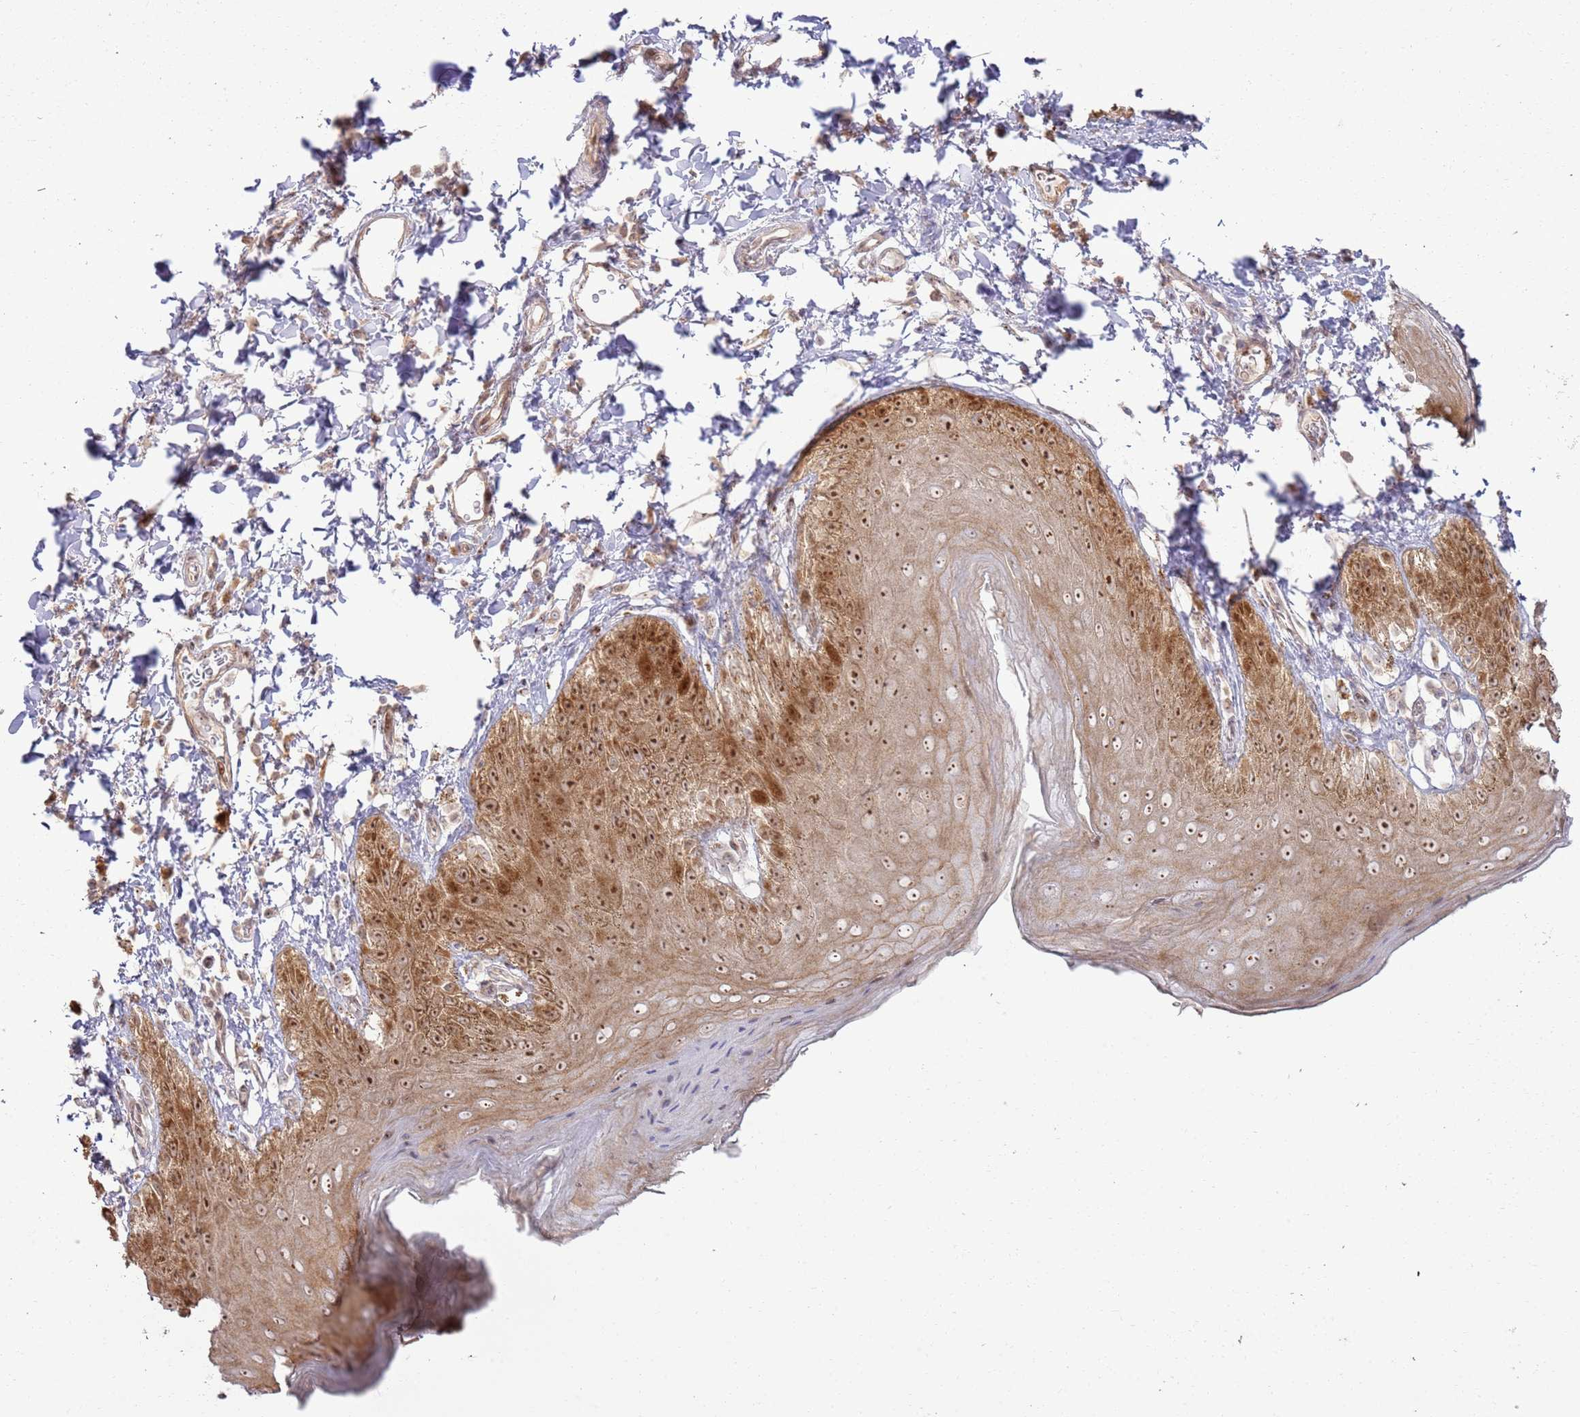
{"staining": {"intensity": "moderate", "quantity": ">75%", "location": "cytoplasmic/membranous,nuclear"}, "tissue": "skin", "cell_type": "Epidermal cells", "image_type": "normal", "snomed": [{"axis": "morphology", "description": "Normal tissue, NOS"}, {"axis": "topography", "description": "Anal"}], "caption": "There is medium levels of moderate cytoplasmic/membranous,nuclear staining in epidermal cells of unremarkable skin, as demonstrated by immunohistochemical staining (brown color).", "gene": "CNPY1", "patient": {"sex": "male", "age": 44}}